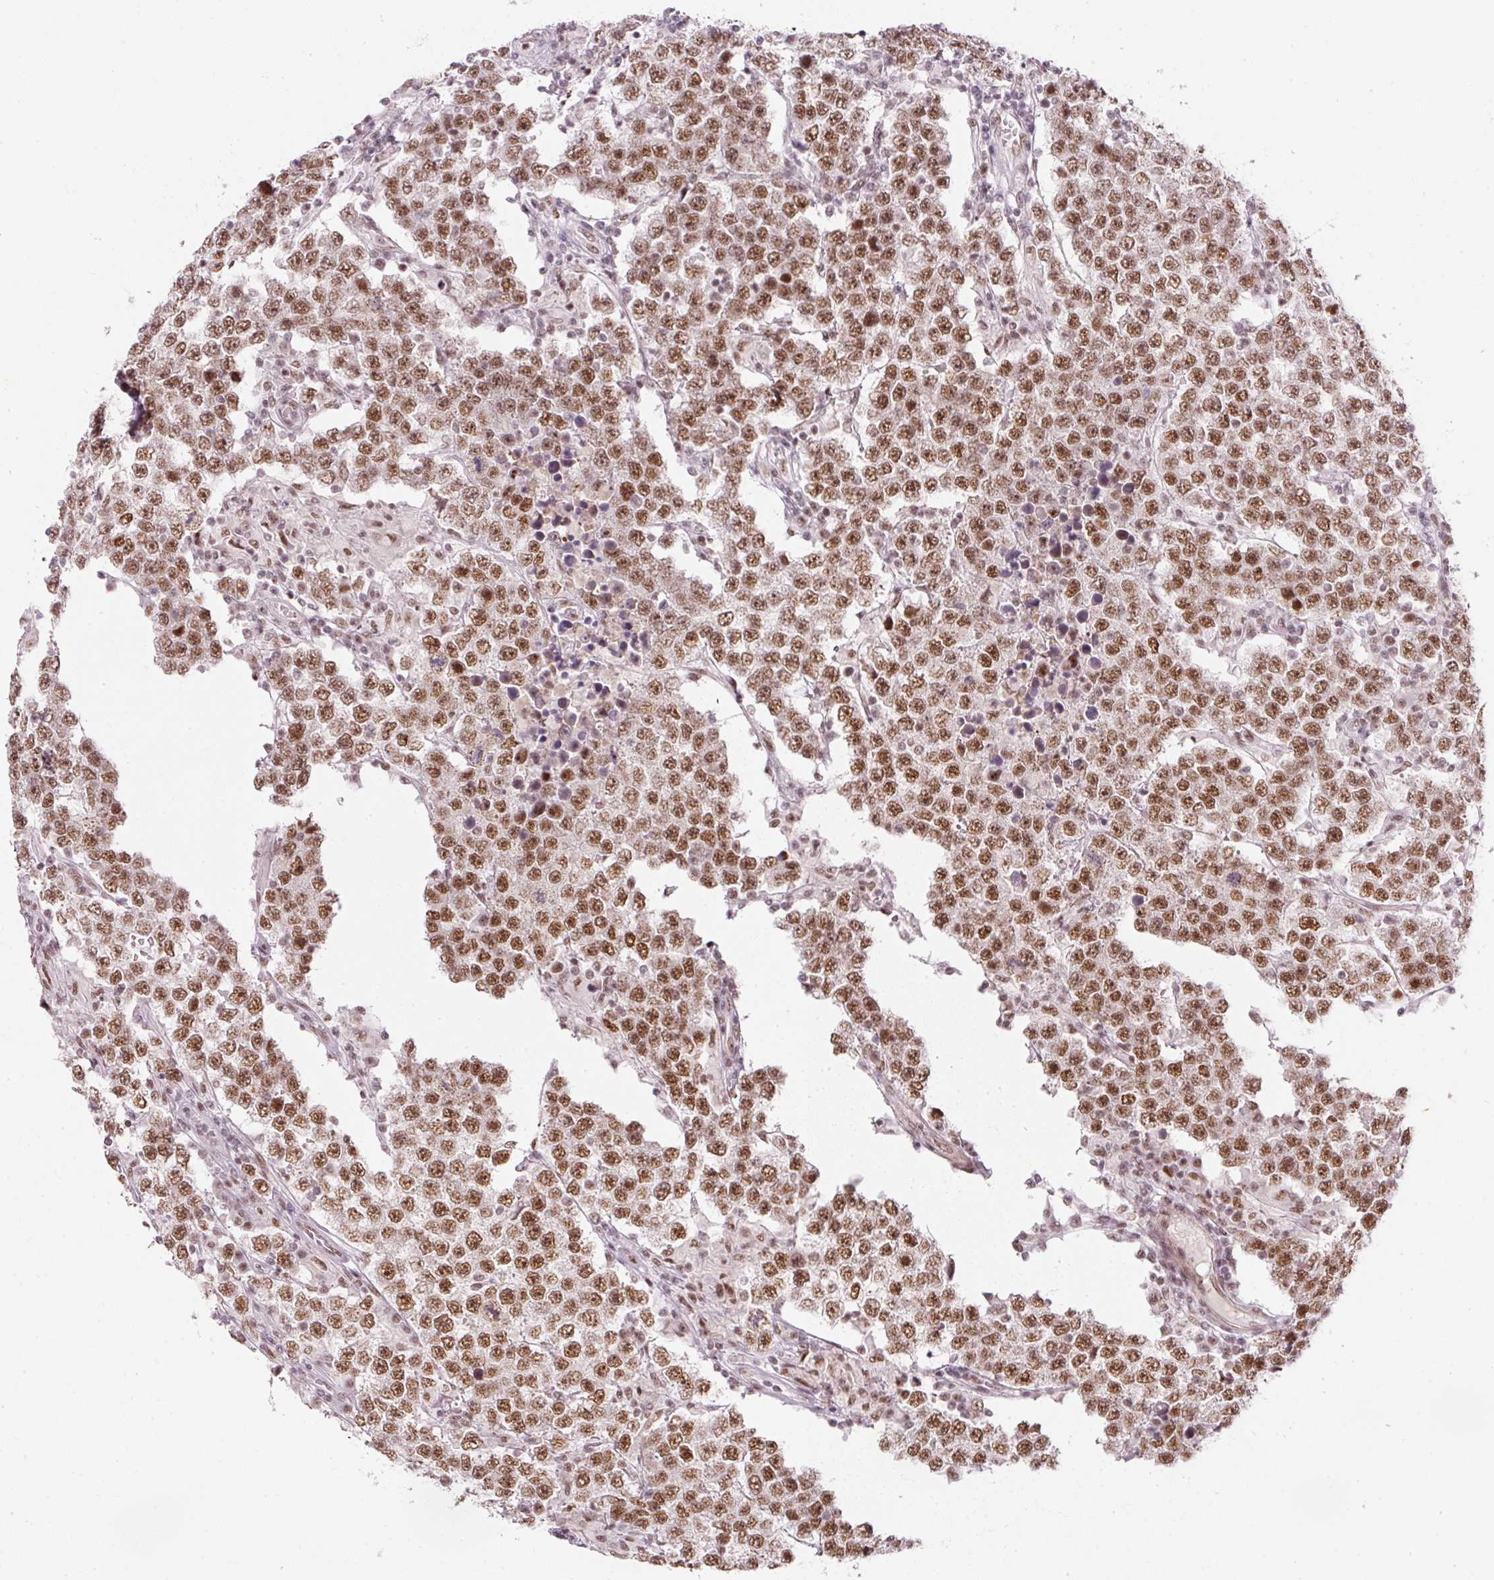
{"staining": {"intensity": "moderate", "quantity": ">75%", "location": "nuclear"}, "tissue": "testis cancer", "cell_type": "Tumor cells", "image_type": "cancer", "snomed": [{"axis": "morphology", "description": "Normal tissue, NOS"}, {"axis": "morphology", "description": "Urothelial carcinoma, High grade"}, {"axis": "morphology", "description": "Seminoma, NOS"}, {"axis": "morphology", "description": "Carcinoma, Embryonal, NOS"}, {"axis": "topography", "description": "Urinary bladder"}, {"axis": "topography", "description": "Testis"}], "caption": "The photomicrograph shows a brown stain indicating the presence of a protein in the nuclear of tumor cells in urothelial carcinoma (high-grade) (testis).", "gene": "U2AF2", "patient": {"sex": "male", "age": 41}}